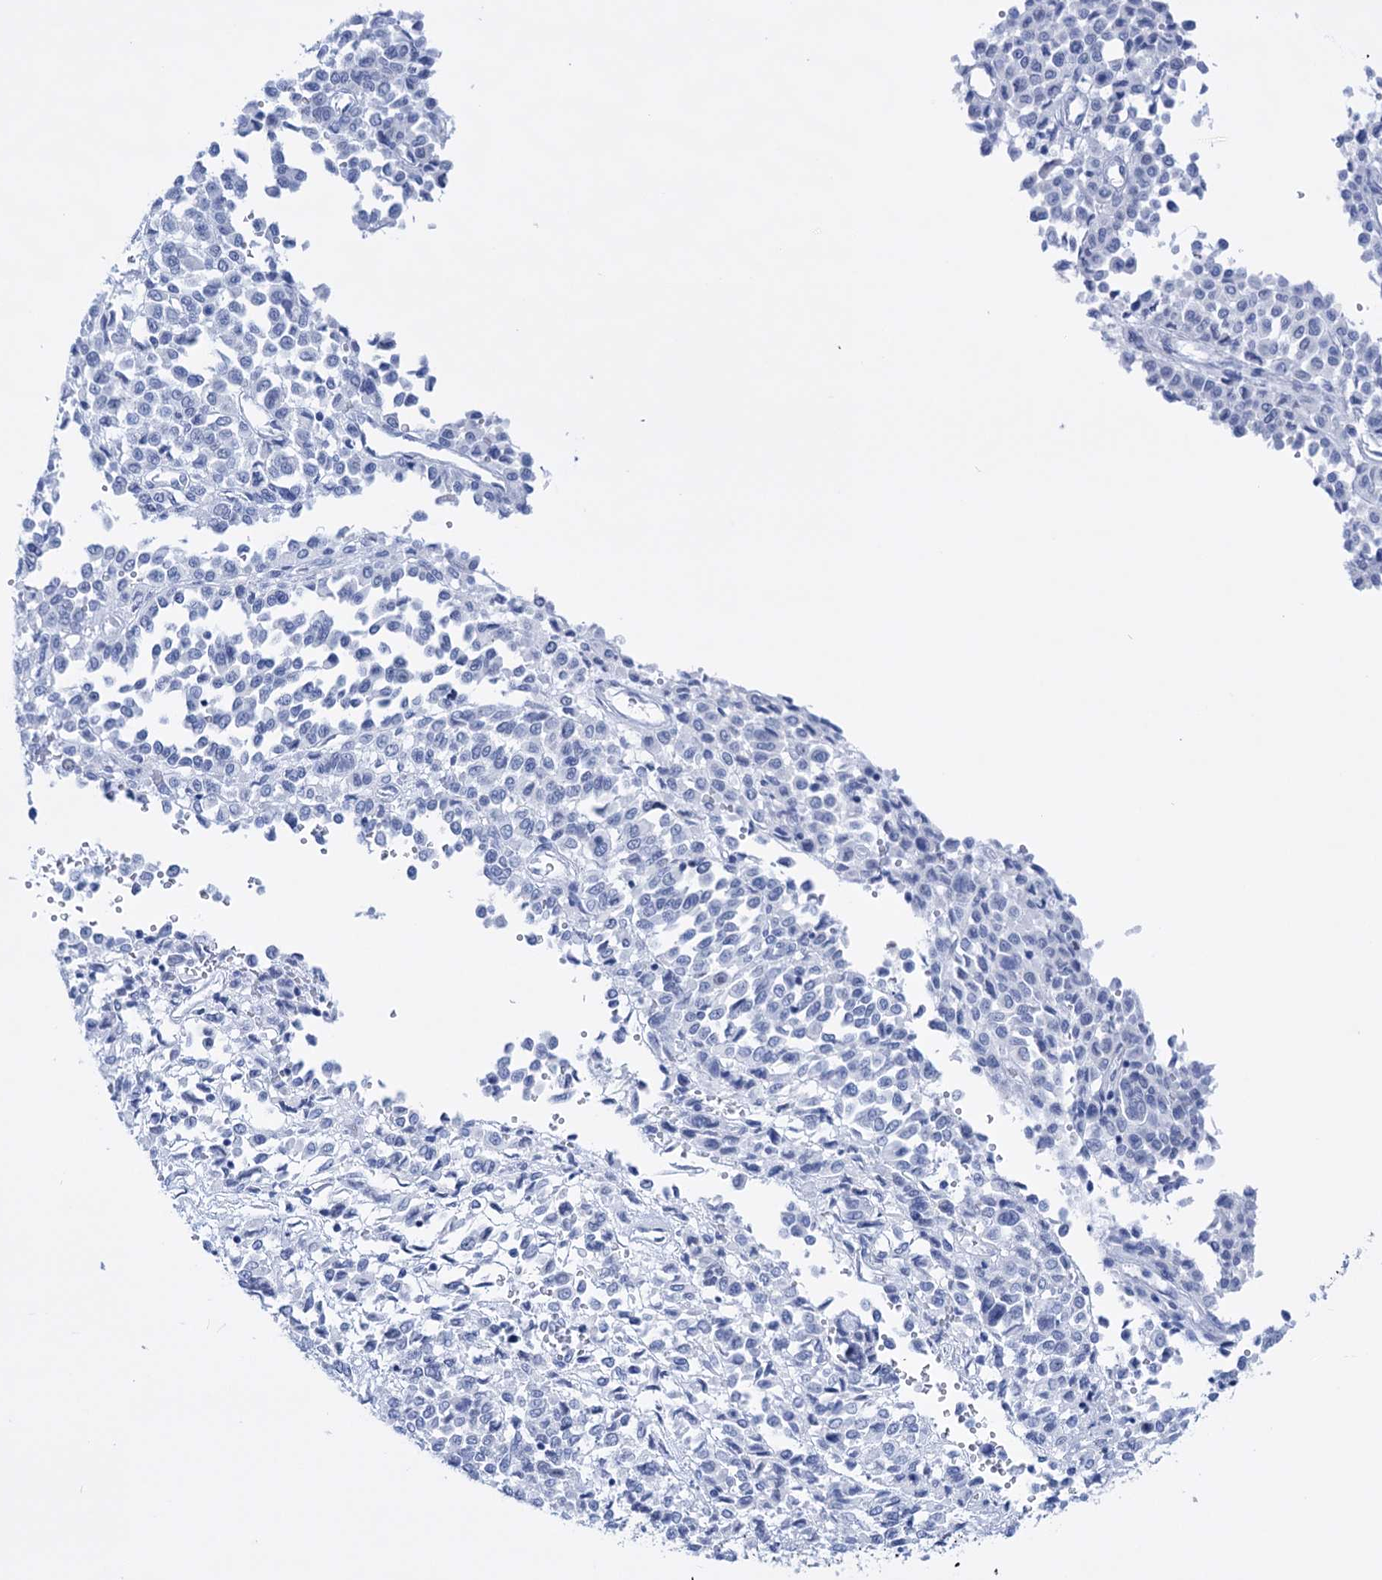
{"staining": {"intensity": "negative", "quantity": "none", "location": "none"}, "tissue": "melanoma", "cell_type": "Tumor cells", "image_type": "cancer", "snomed": [{"axis": "morphology", "description": "Malignant melanoma, Metastatic site"}, {"axis": "topography", "description": "Pancreas"}], "caption": "DAB (3,3'-diaminobenzidine) immunohistochemical staining of malignant melanoma (metastatic site) reveals no significant positivity in tumor cells.", "gene": "FBXW12", "patient": {"sex": "female", "age": 30}}